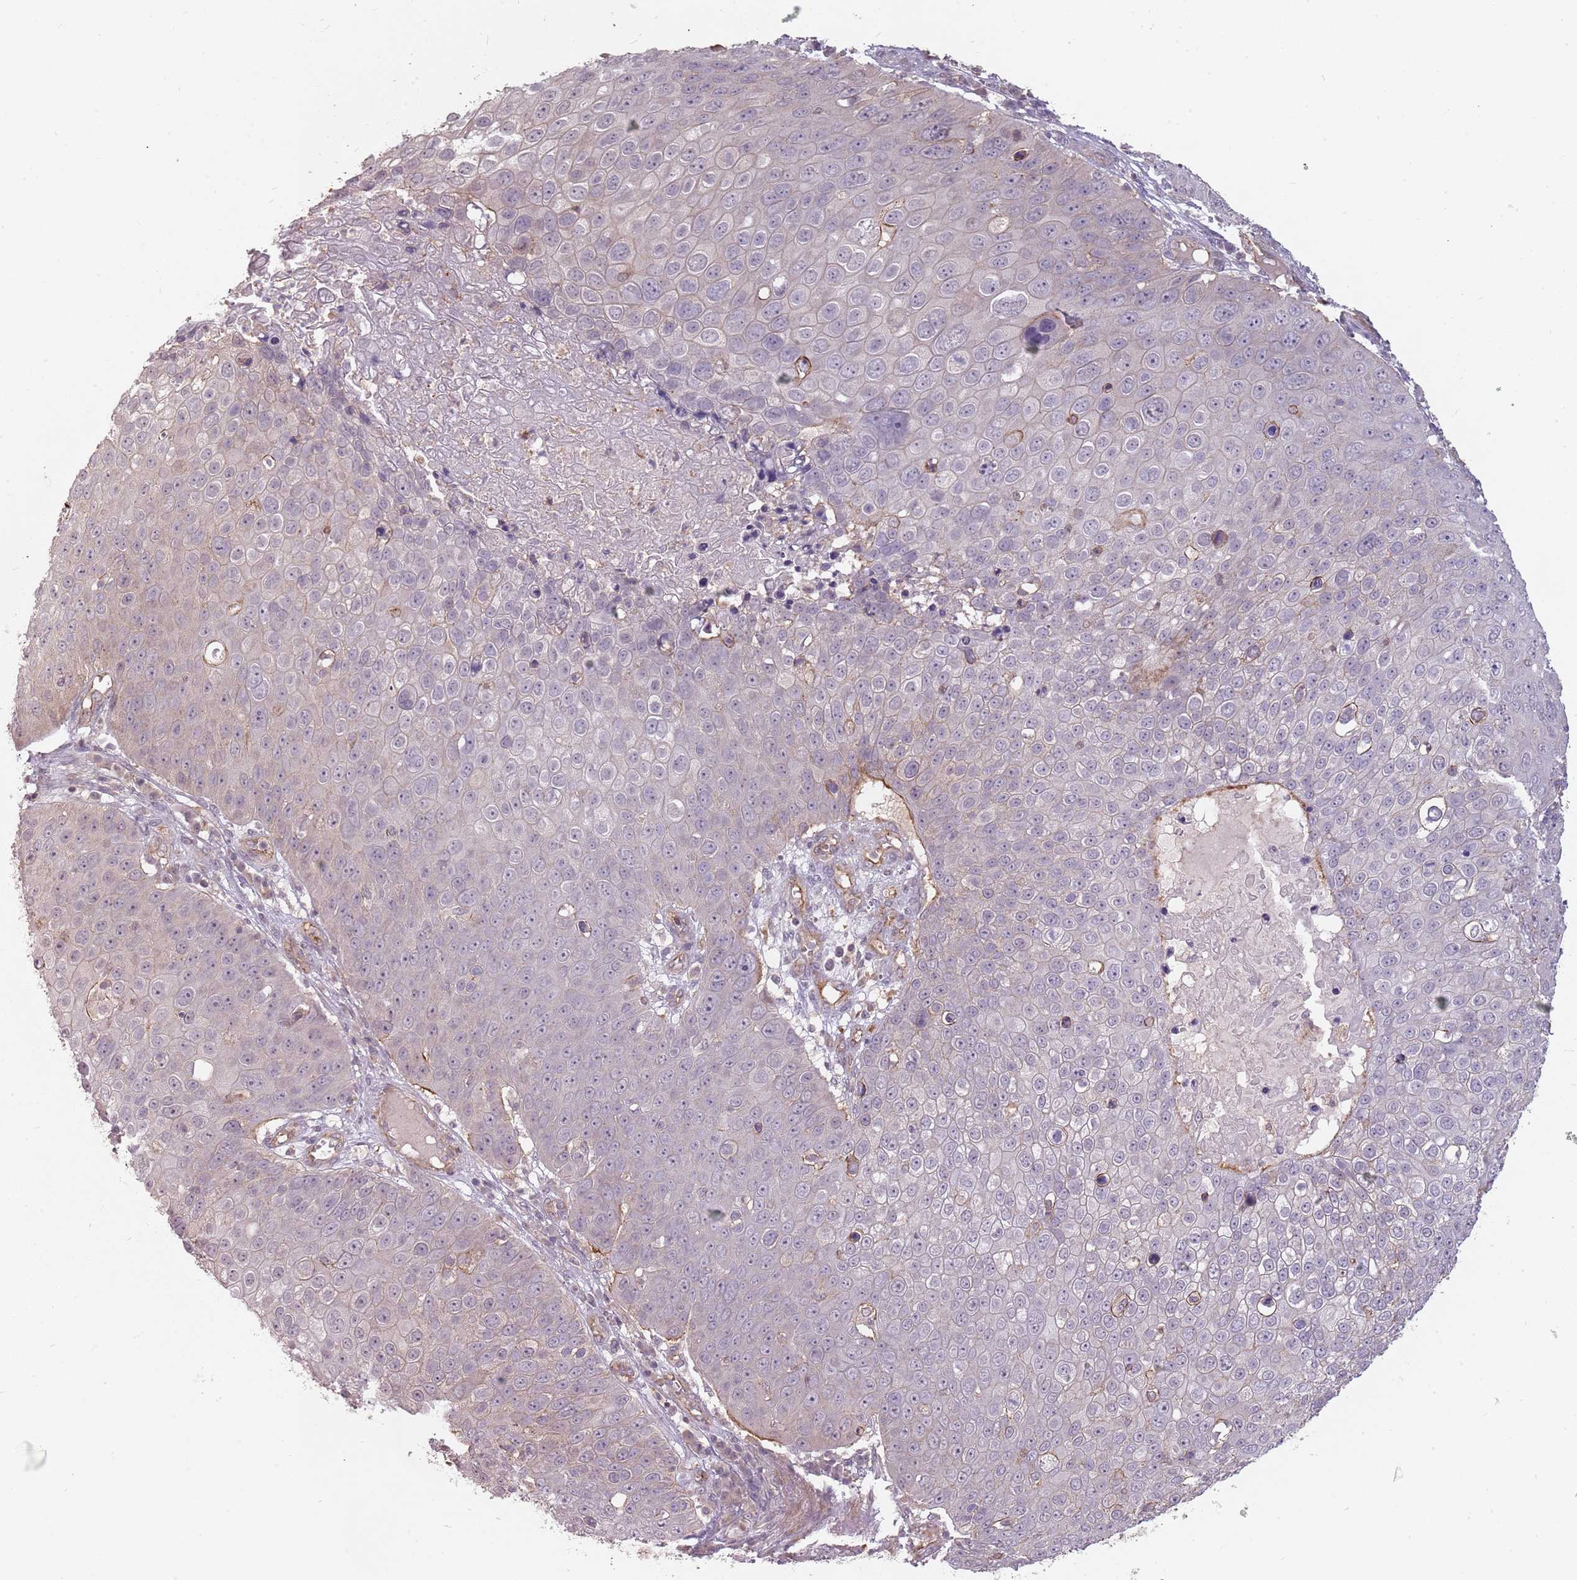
{"staining": {"intensity": "weak", "quantity": "<25%", "location": "cytoplasmic/membranous"}, "tissue": "skin cancer", "cell_type": "Tumor cells", "image_type": "cancer", "snomed": [{"axis": "morphology", "description": "Squamous cell carcinoma, NOS"}, {"axis": "topography", "description": "Skin"}], "caption": "Skin cancer was stained to show a protein in brown. There is no significant staining in tumor cells. The staining was performed using DAB to visualize the protein expression in brown, while the nuclei were stained in blue with hematoxylin (Magnification: 20x).", "gene": "PPP1R14C", "patient": {"sex": "male", "age": 71}}